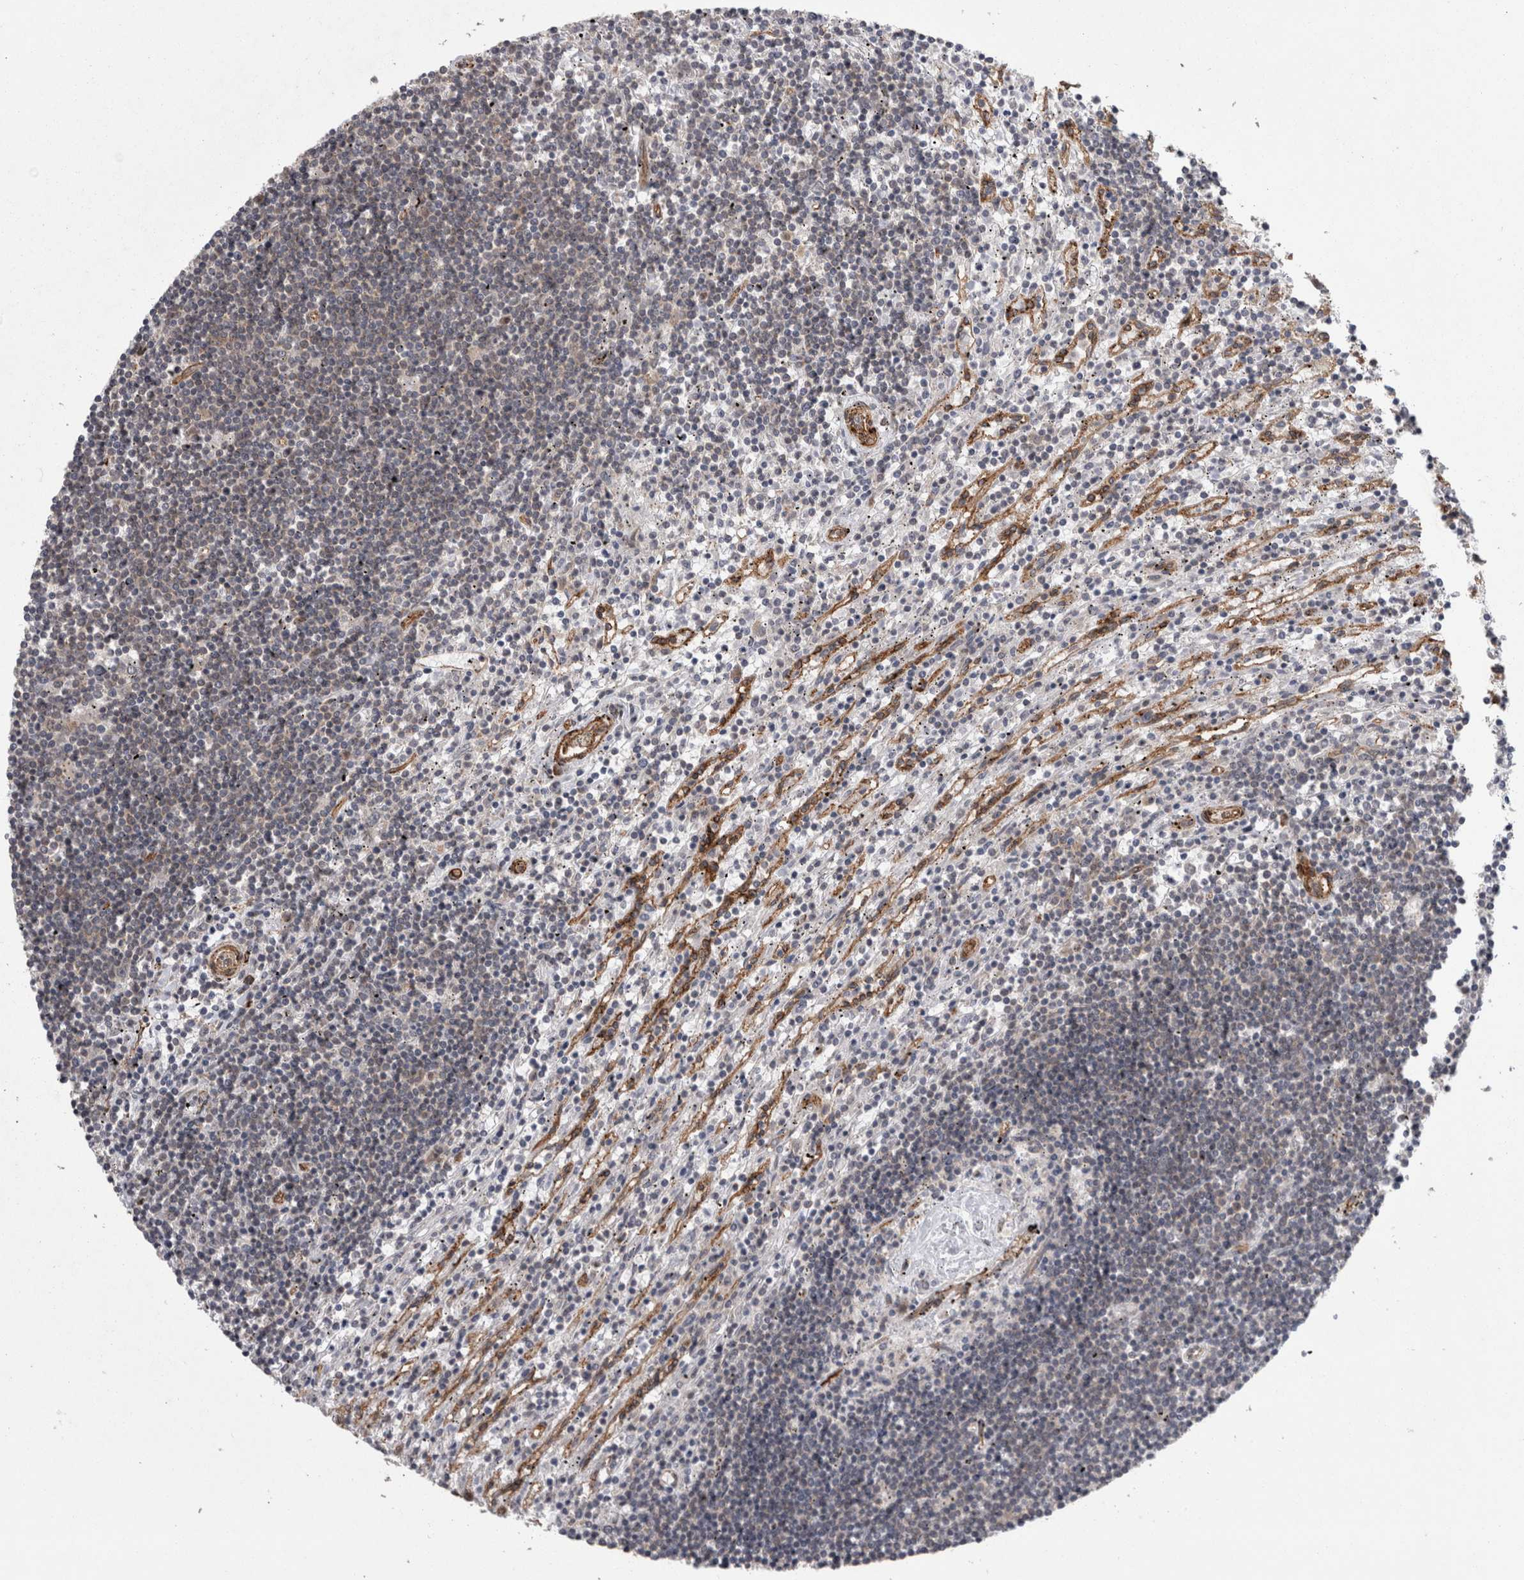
{"staining": {"intensity": "weak", "quantity": "<25%", "location": "cytoplasmic/membranous"}, "tissue": "lymphoma", "cell_type": "Tumor cells", "image_type": "cancer", "snomed": [{"axis": "morphology", "description": "Malignant lymphoma, non-Hodgkin's type, Low grade"}, {"axis": "topography", "description": "Spleen"}], "caption": "High power microscopy image of an immunohistochemistry micrograph of malignant lymphoma, non-Hodgkin's type (low-grade), revealing no significant staining in tumor cells. (DAB IHC with hematoxylin counter stain).", "gene": "DDX6", "patient": {"sex": "male", "age": 76}}